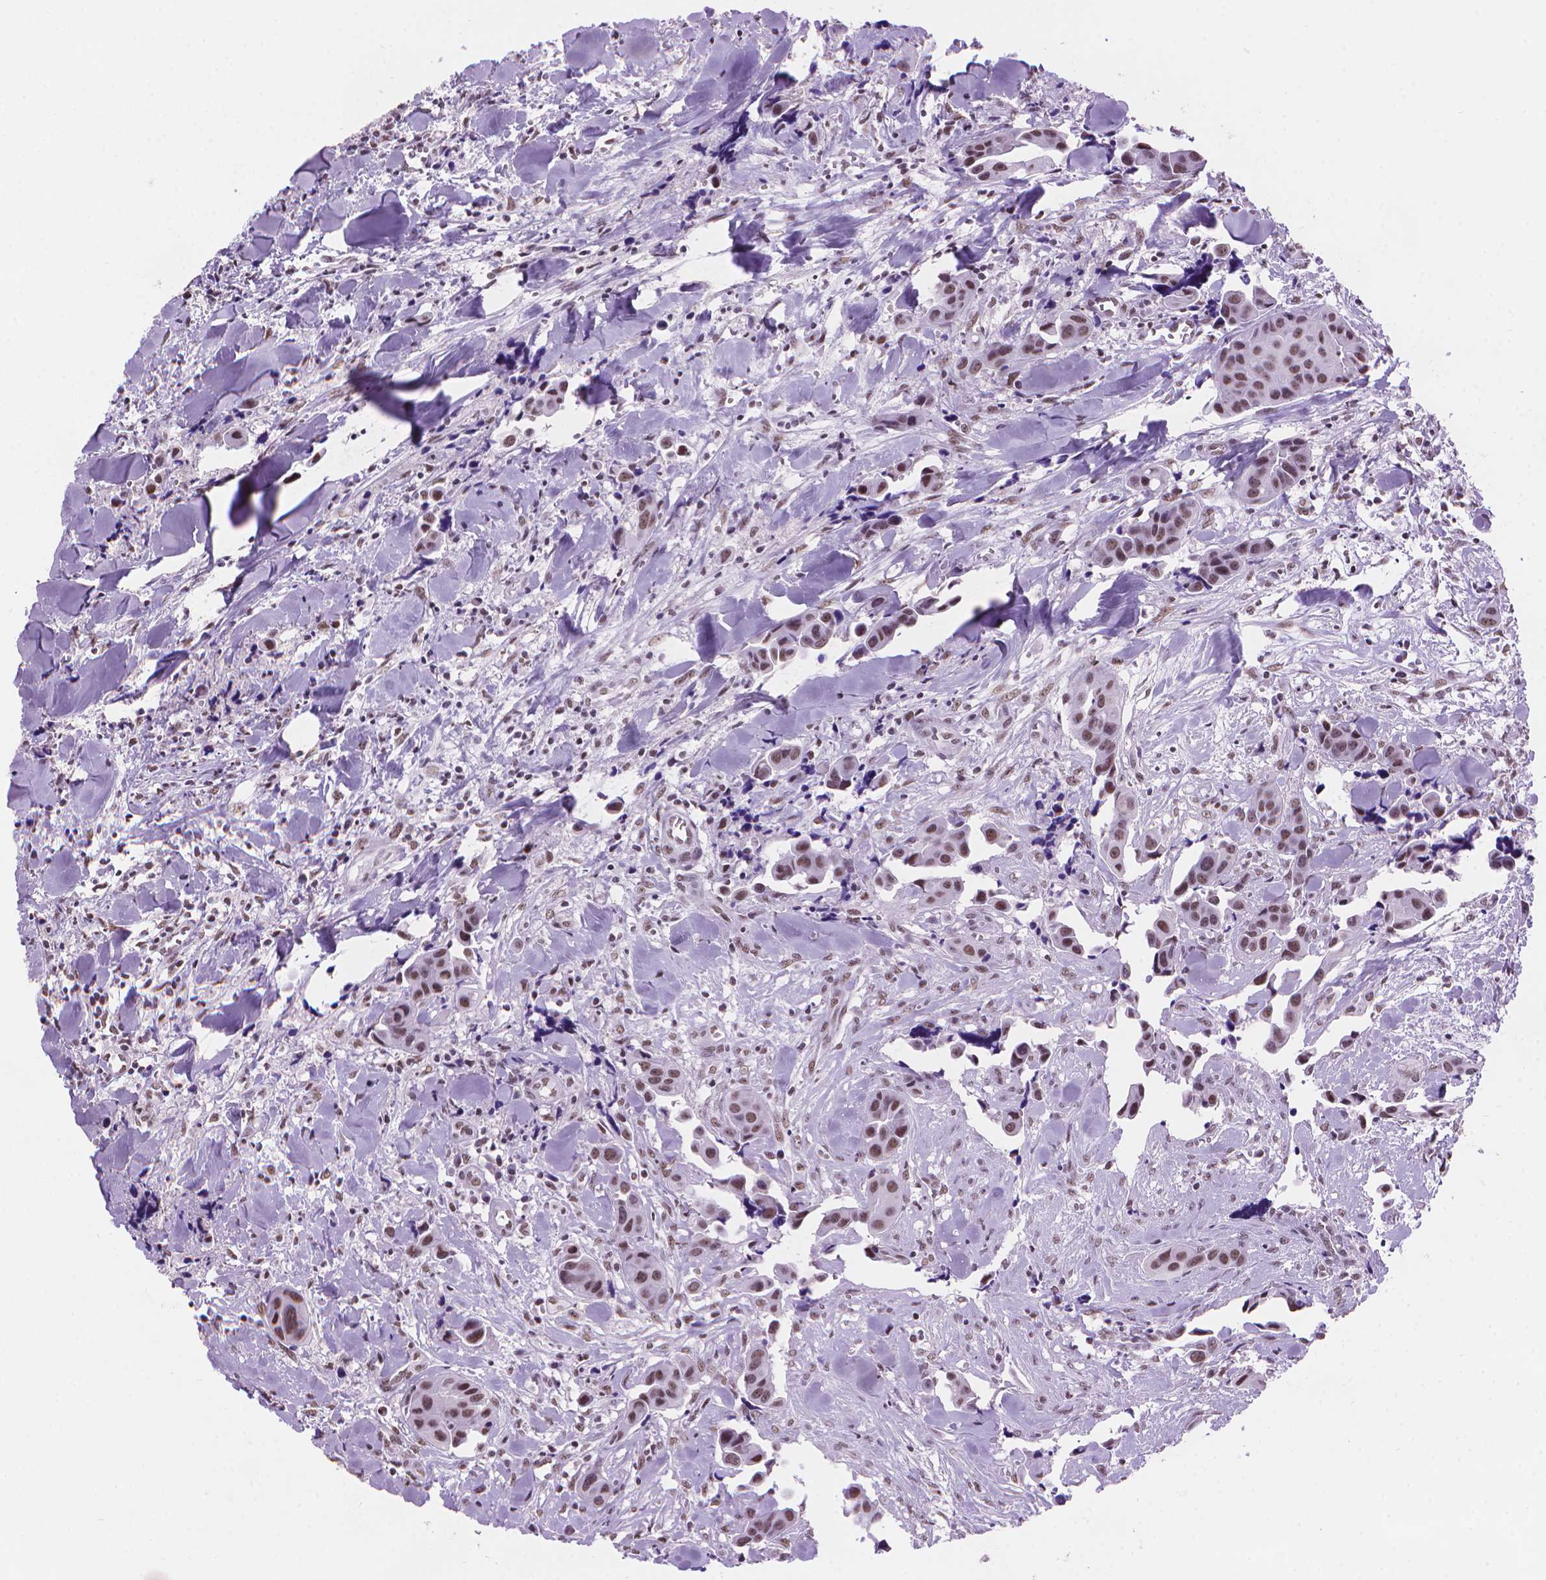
{"staining": {"intensity": "moderate", "quantity": ">75%", "location": "nuclear"}, "tissue": "head and neck cancer", "cell_type": "Tumor cells", "image_type": "cancer", "snomed": [{"axis": "morphology", "description": "Adenocarcinoma, NOS"}, {"axis": "topography", "description": "Head-Neck"}], "caption": "A brown stain labels moderate nuclear positivity of a protein in human head and neck cancer (adenocarcinoma) tumor cells.", "gene": "RPA4", "patient": {"sex": "male", "age": 76}}